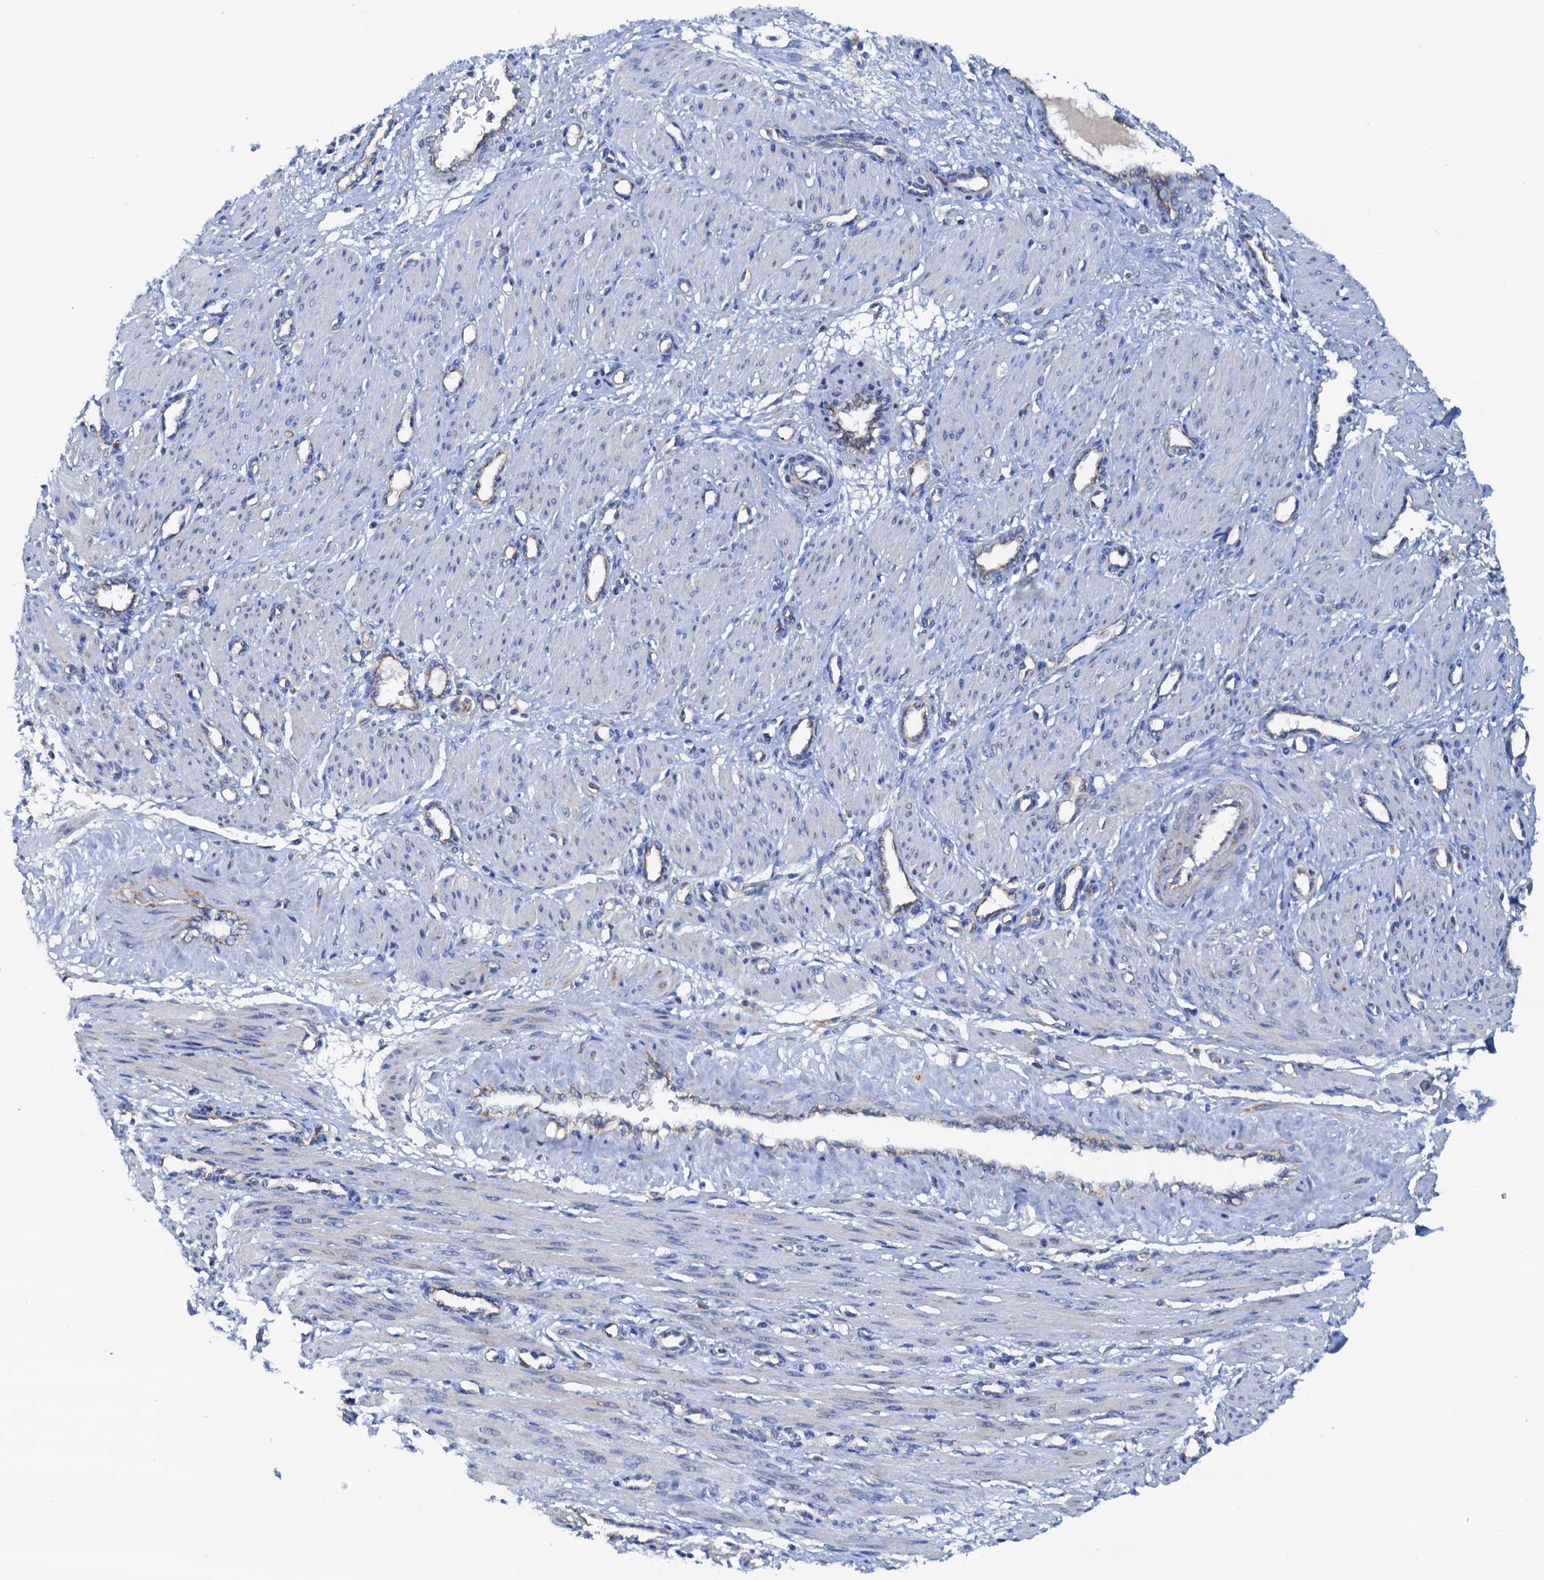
{"staining": {"intensity": "negative", "quantity": "none", "location": "none"}, "tissue": "smooth muscle", "cell_type": "Smooth muscle cells", "image_type": "normal", "snomed": [{"axis": "morphology", "description": "Normal tissue, NOS"}, {"axis": "topography", "description": "Endometrium"}], "caption": "The micrograph displays no significant positivity in smooth muscle cells of smooth muscle.", "gene": "RASSF9", "patient": {"sex": "female", "age": 33}}